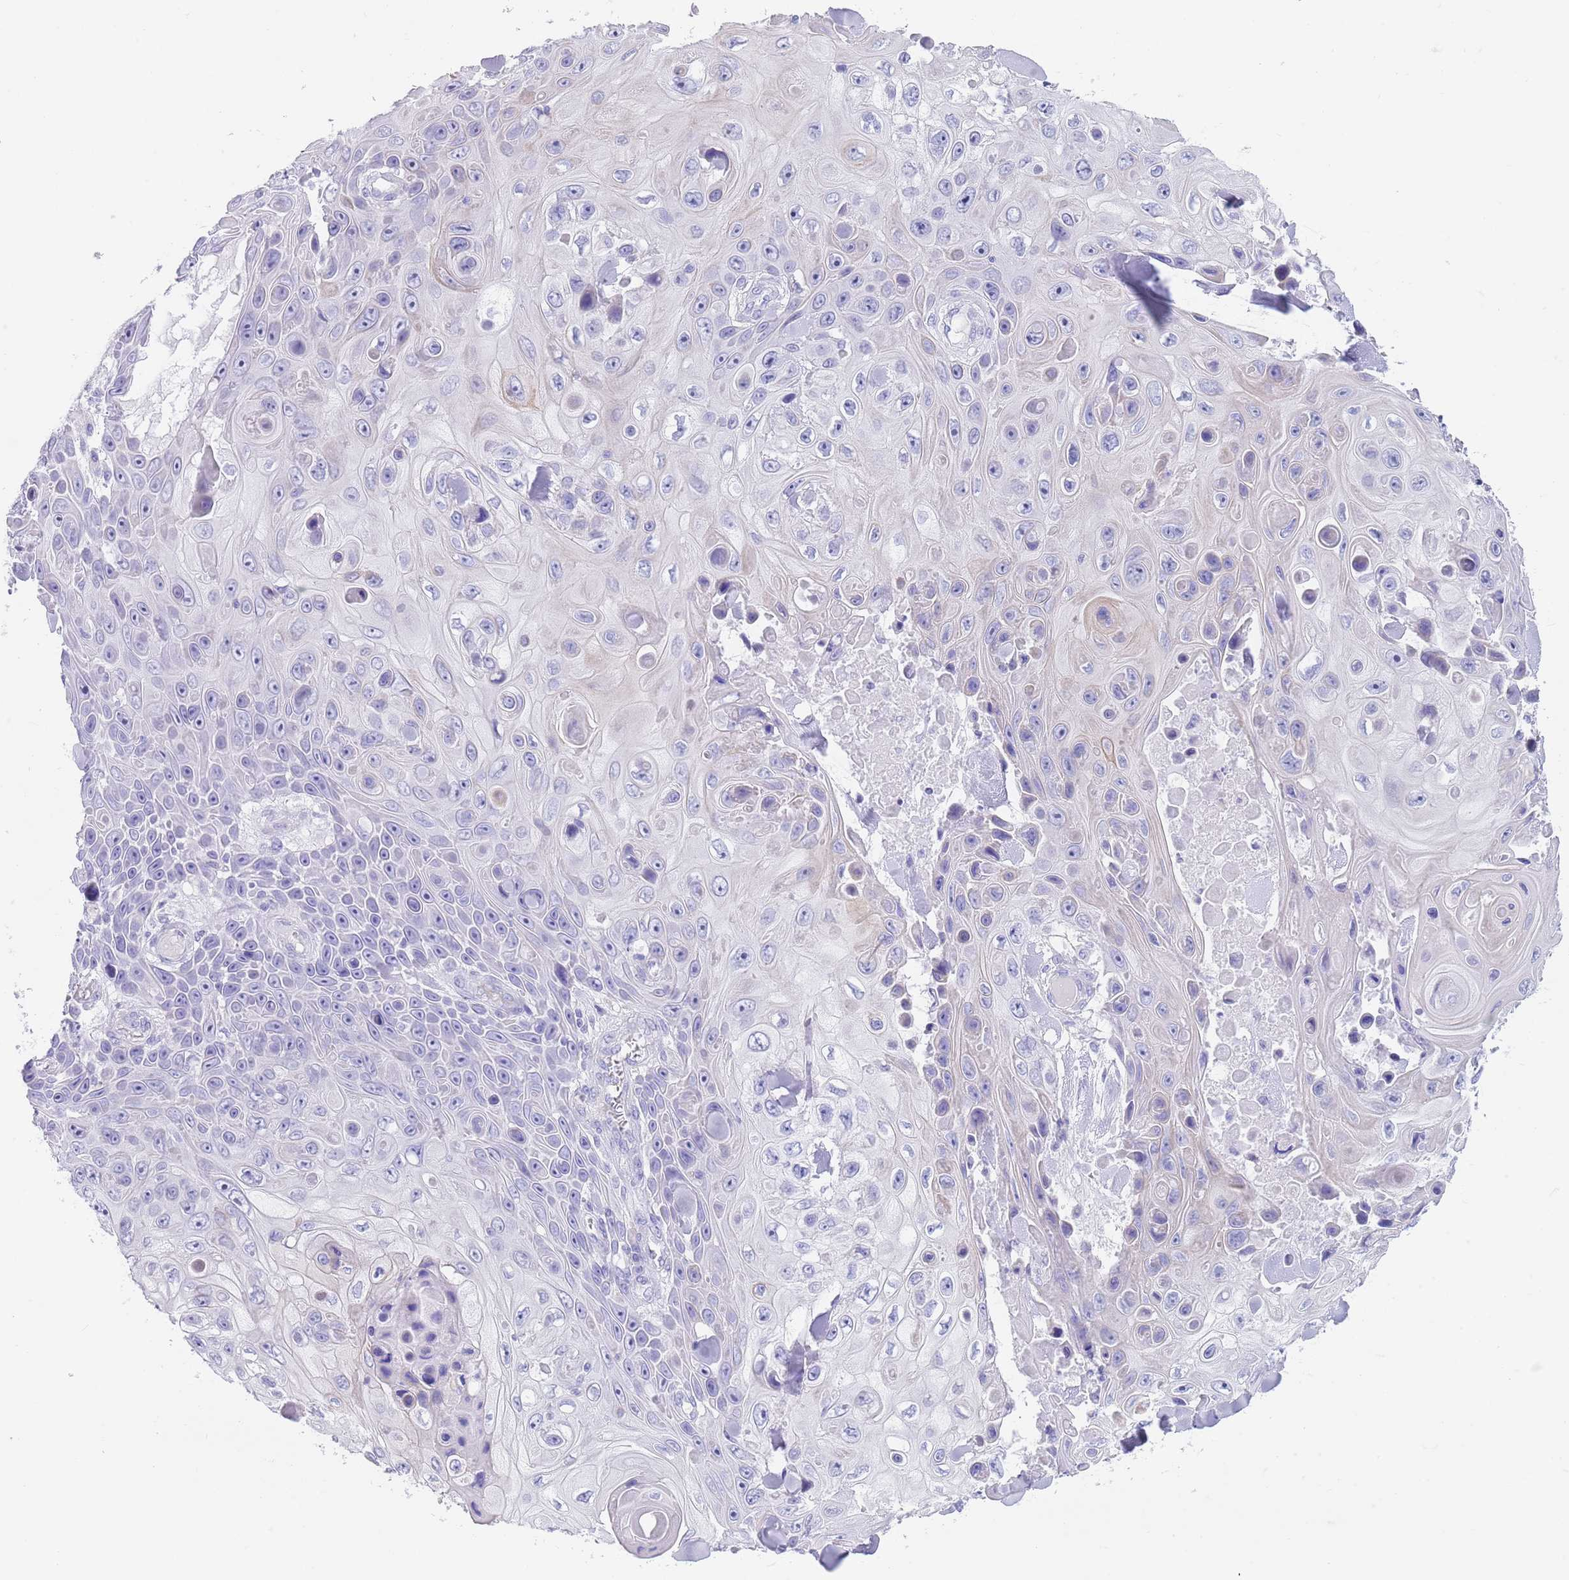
{"staining": {"intensity": "negative", "quantity": "none", "location": "none"}, "tissue": "skin cancer", "cell_type": "Tumor cells", "image_type": "cancer", "snomed": [{"axis": "morphology", "description": "Squamous cell carcinoma, NOS"}, {"axis": "topography", "description": "Skin"}], "caption": "Tumor cells show no significant positivity in skin squamous cell carcinoma.", "gene": "CPXM2", "patient": {"sex": "male", "age": 82}}